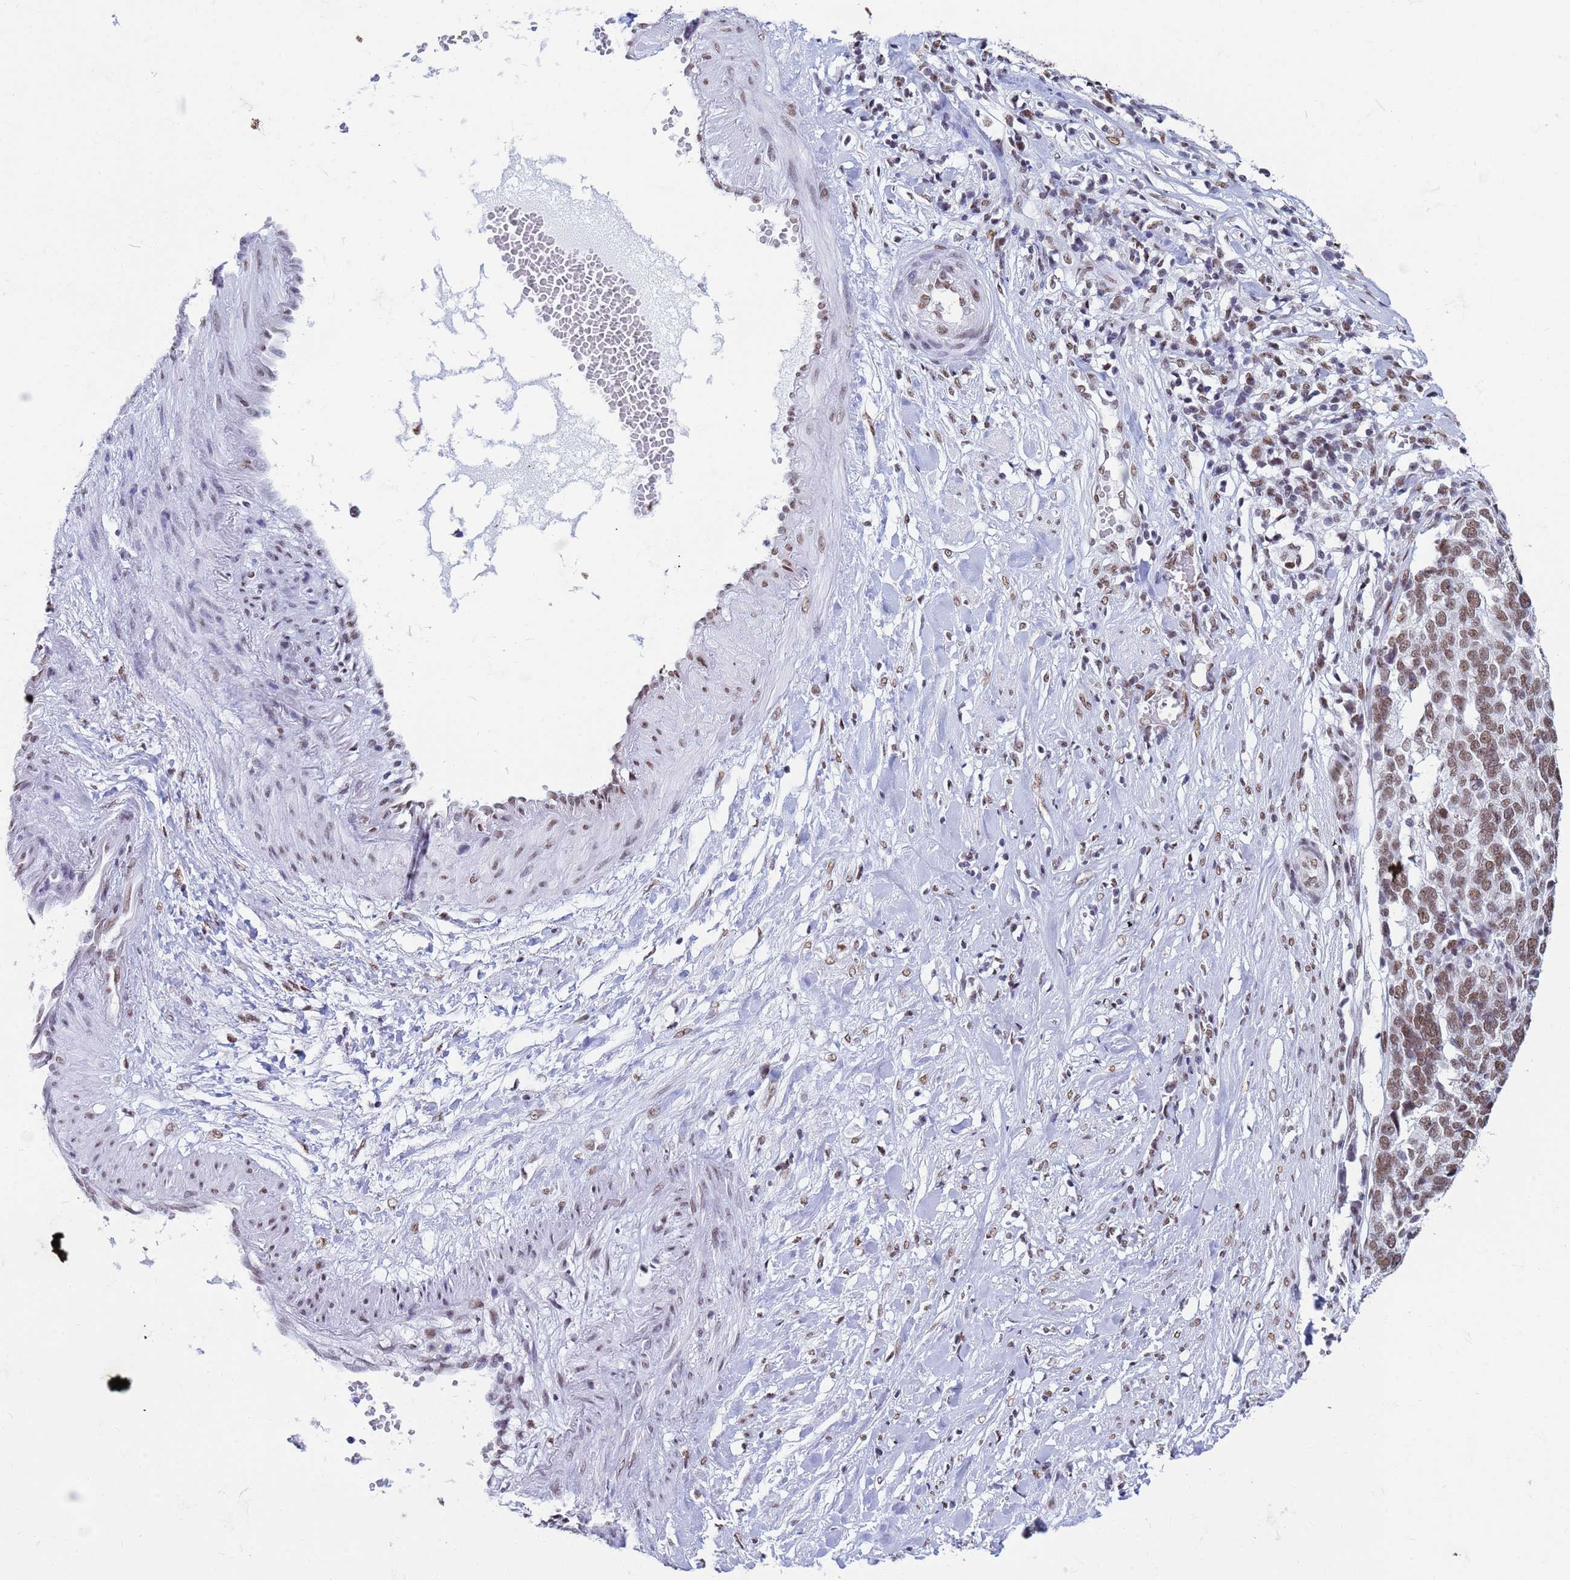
{"staining": {"intensity": "moderate", "quantity": ">75%", "location": "nuclear"}, "tissue": "ovarian cancer", "cell_type": "Tumor cells", "image_type": "cancer", "snomed": [{"axis": "morphology", "description": "Cystadenocarcinoma, serous, NOS"}, {"axis": "topography", "description": "Ovary"}], "caption": "Immunohistochemistry photomicrograph of serous cystadenocarcinoma (ovarian) stained for a protein (brown), which reveals medium levels of moderate nuclear staining in approximately >75% of tumor cells.", "gene": "FAM170B", "patient": {"sex": "female", "age": 59}}